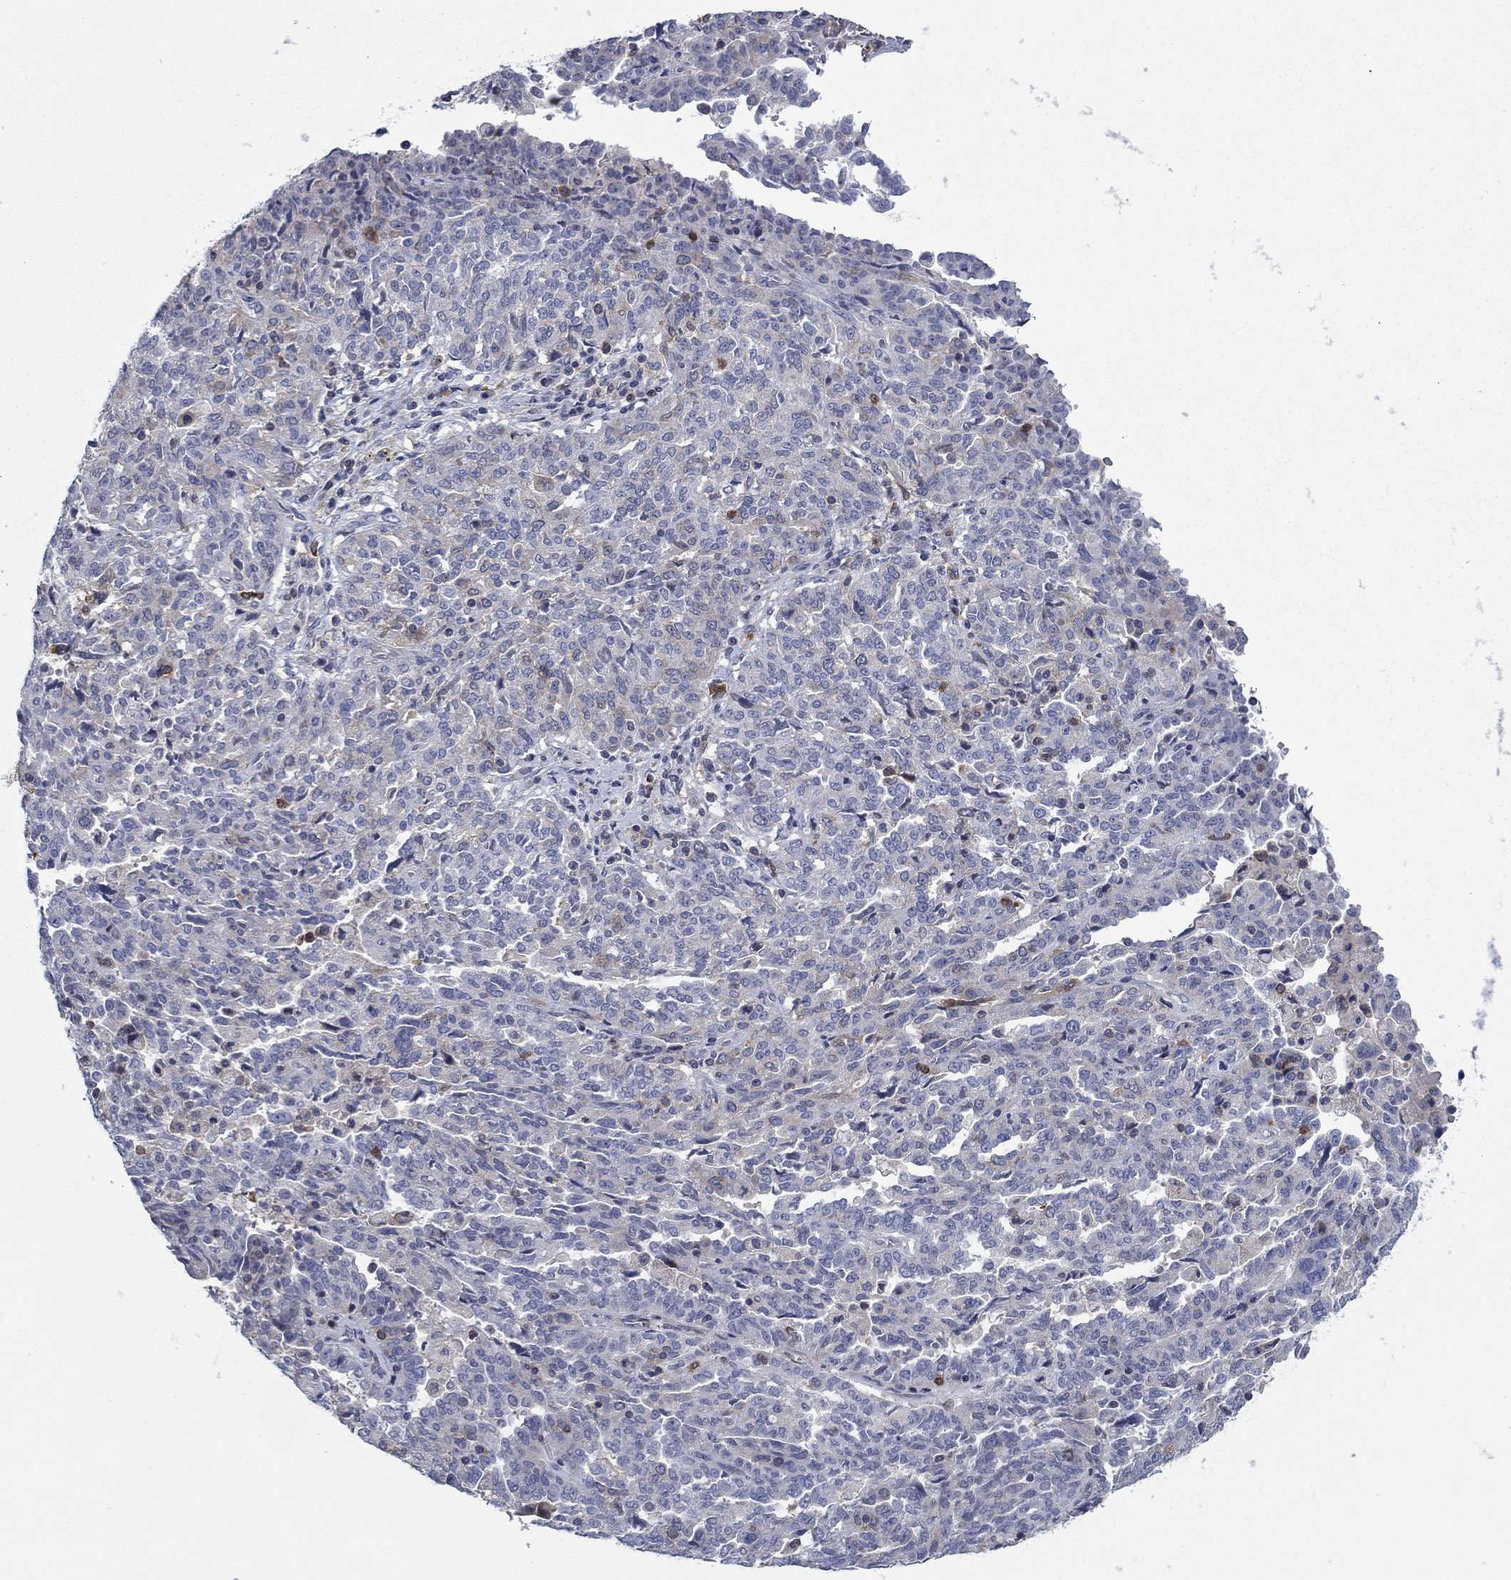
{"staining": {"intensity": "negative", "quantity": "none", "location": "none"}, "tissue": "ovarian cancer", "cell_type": "Tumor cells", "image_type": "cancer", "snomed": [{"axis": "morphology", "description": "Cystadenocarcinoma, serous, NOS"}, {"axis": "topography", "description": "Ovary"}], "caption": "DAB immunohistochemical staining of serous cystadenocarcinoma (ovarian) reveals no significant staining in tumor cells.", "gene": "KIF15", "patient": {"sex": "female", "age": 67}}